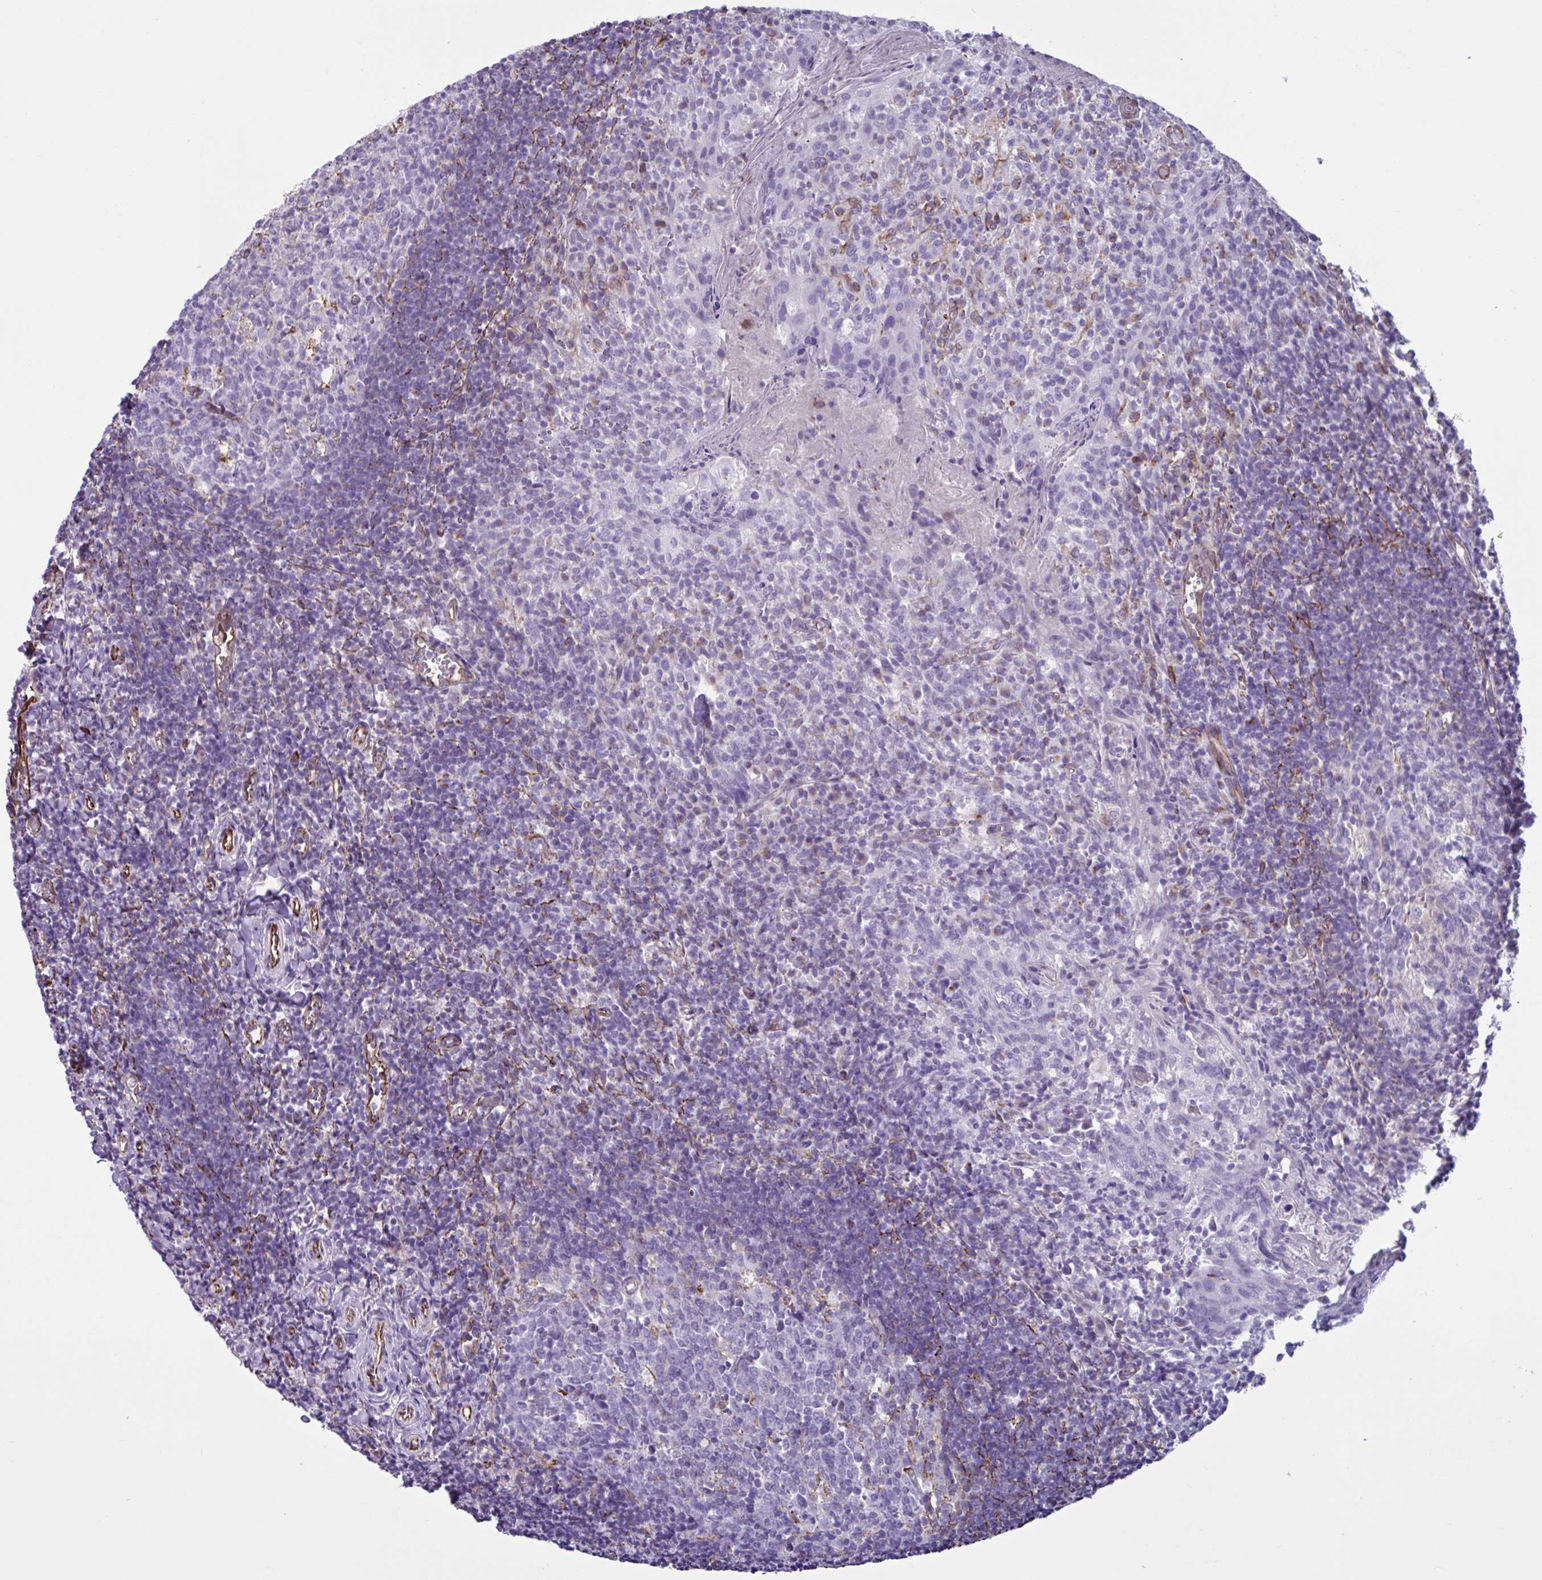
{"staining": {"intensity": "negative", "quantity": "none", "location": "none"}, "tissue": "tonsil", "cell_type": "Germinal center cells", "image_type": "normal", "snomed": [{"axis": "morphology", "description": "Normal tissue, NOS"}, {"axis": "topography", "description": "Tonsil"}], "caption": "High magnification brightfield microscopy of unremarkable tonsil stained with DAB (3,3'-diaminobenzidine) (brown) and counterstained with hematoxylin (blue): germinal center cells show no significant expression.", "gene": "TMEM86B", "patient": {"sex": "female", "age": 10}}